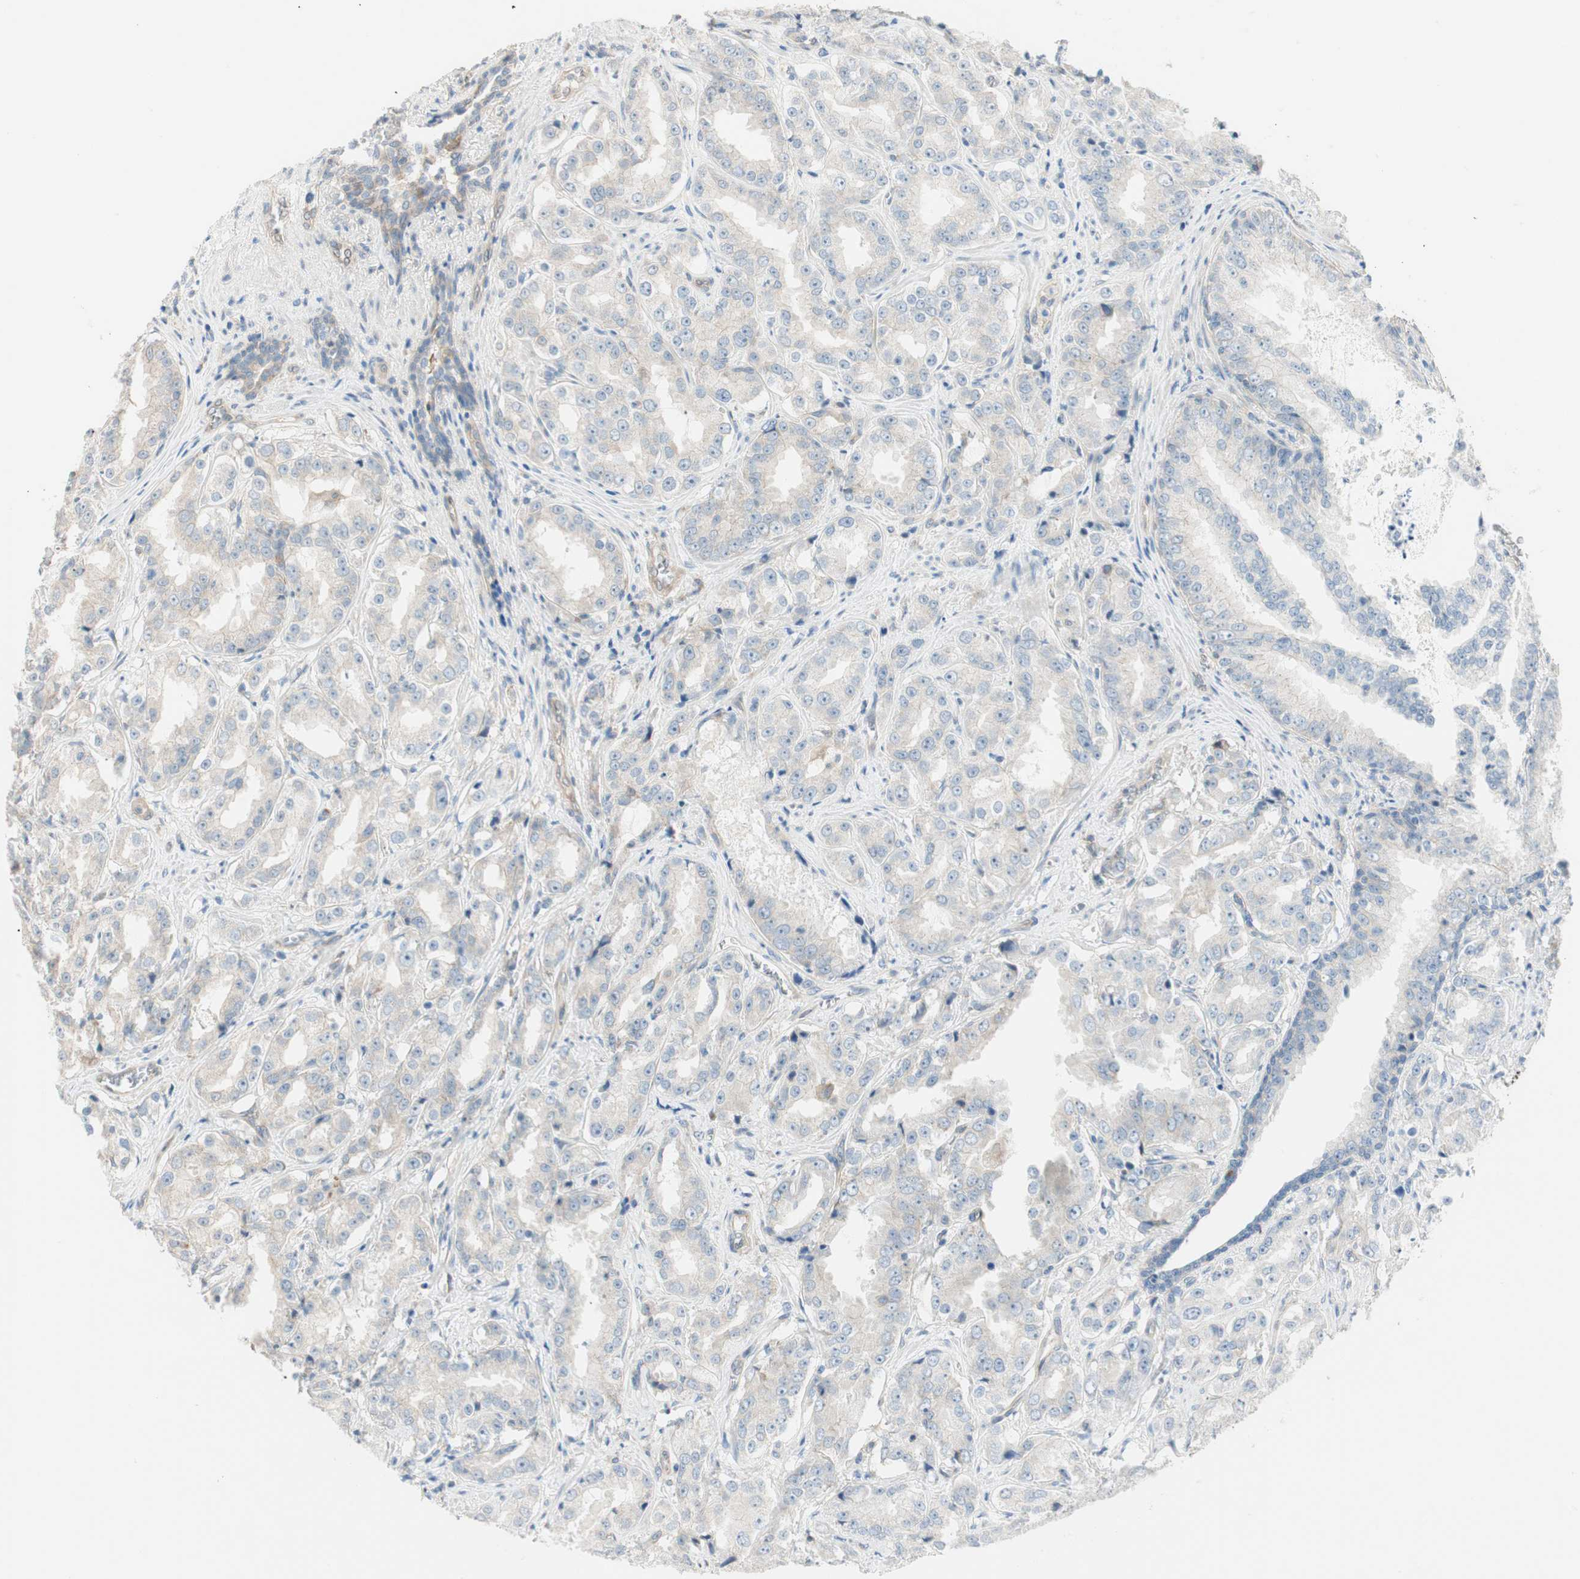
{"staining": {"intensity": "weak", "quantity": "<25%", "location": "cytoplasmic/membranous"}, "tissue": "prostate cancer", "cell_type": "Tumor cells", "image_type": "cancer", "snomed": [{"axis": "morphology", "description": "Adenocarcinoma, High grade"}, {"axis": "topography", "description": "Prostate"}], "caption": "This is an immunohistochemistry (IHC) image of human prostate cancer (adenocarcinoma (high-grade)). There is no staining in tumor cells.", "gene": "CDK3", "patient": {"sex": "male", "age": 73}}